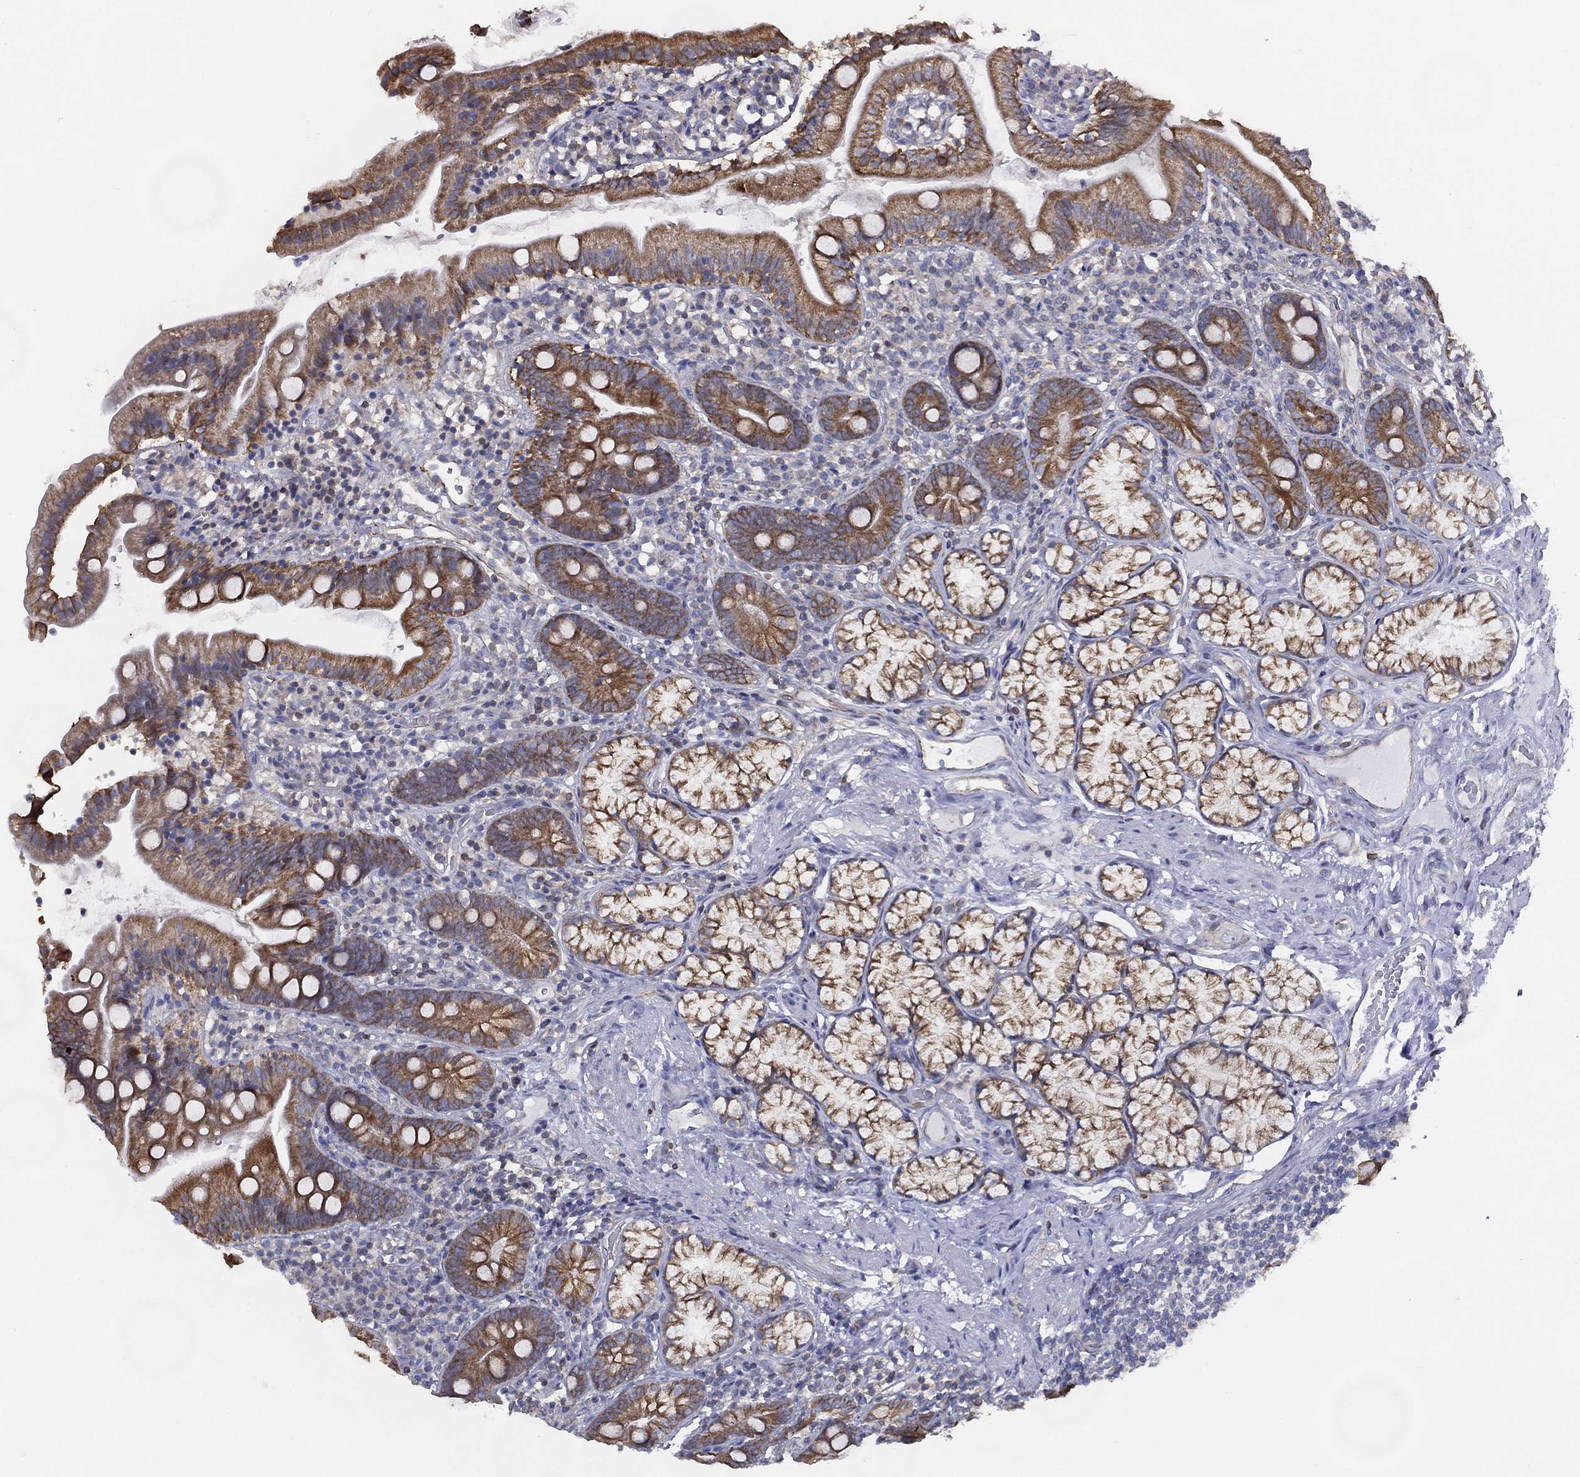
{"staining": {"intensity": "moderate", "quantity": ">75%", "location": "cytoplasmic/membranous"}, "tissue": "duodenum", "cell_type": "Glandular cells", "image_type": "normal", "snomed": [{"axis": "morphology", "description": "Normal tissue, NOS"}, {"axis": "topography", "description": "Duodenum"}], "caption": "Moderate cytoplasmic/membranous expression for a protein is identified in about >75% of glandular cells of normal duodenum using immunohistochemistry (IHC).", "gene": "ZNF223", "patient": {"sex": "female", "age": 67}}